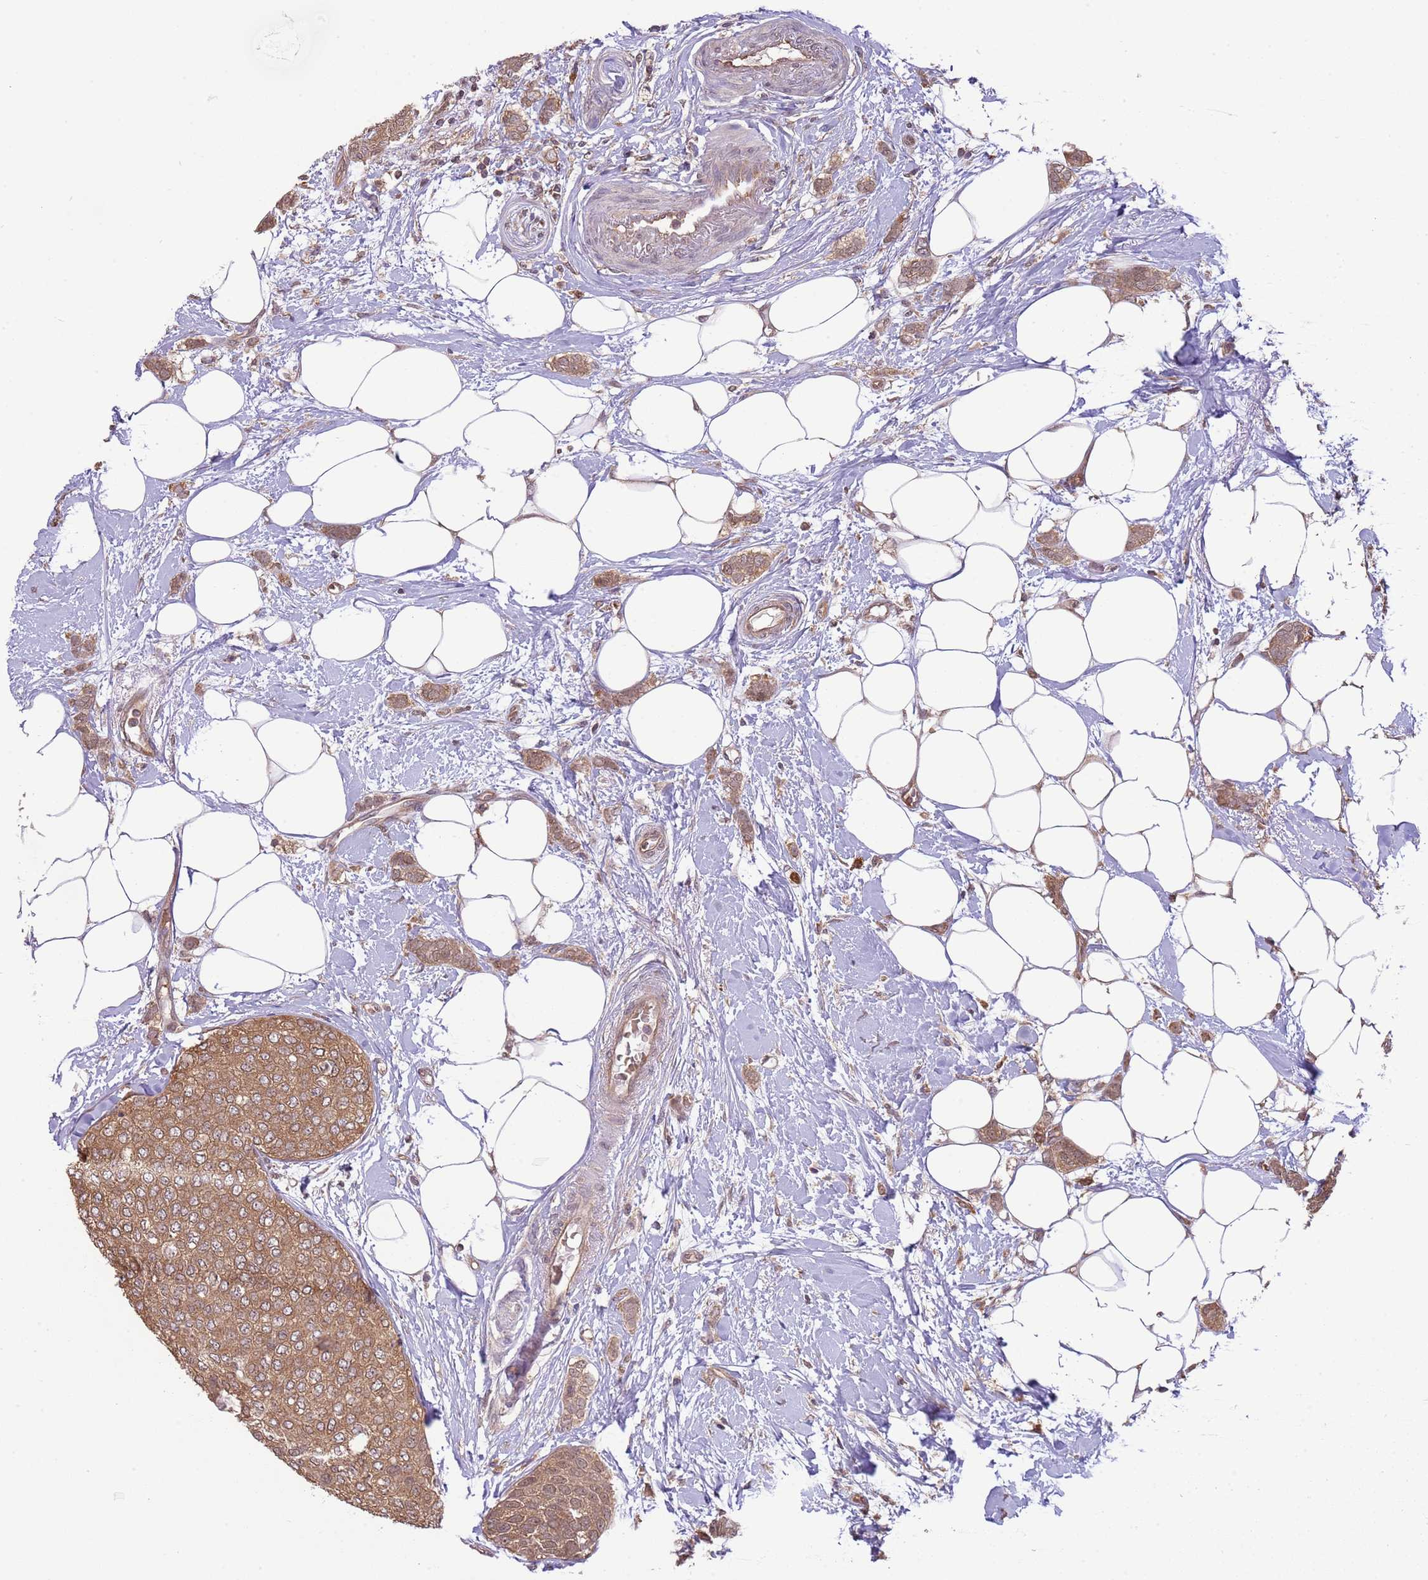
{"staining": {"intensity": "moderate", "quantity": ">75%", "location": "cytoplasmic/membranous,nuclear"}, "tissue": "breast cancer", "cell_type": "Tumor cells", "image_type": "cancer", "snomed": [{"axis": "morphology", "description": "Duct carcinoma"}, {"axis": "topography", "description": "Breast"}], "caption": "High-power microscopy captured an immunohistochemistry image of breast invasive ductal carcinoma, revealing moderate cytoplasmic/membranous and nuclear staining in about >75% of tumor cells.", "gene": "AMIGO1", "patient": {"sex": "female", "age": 72}}